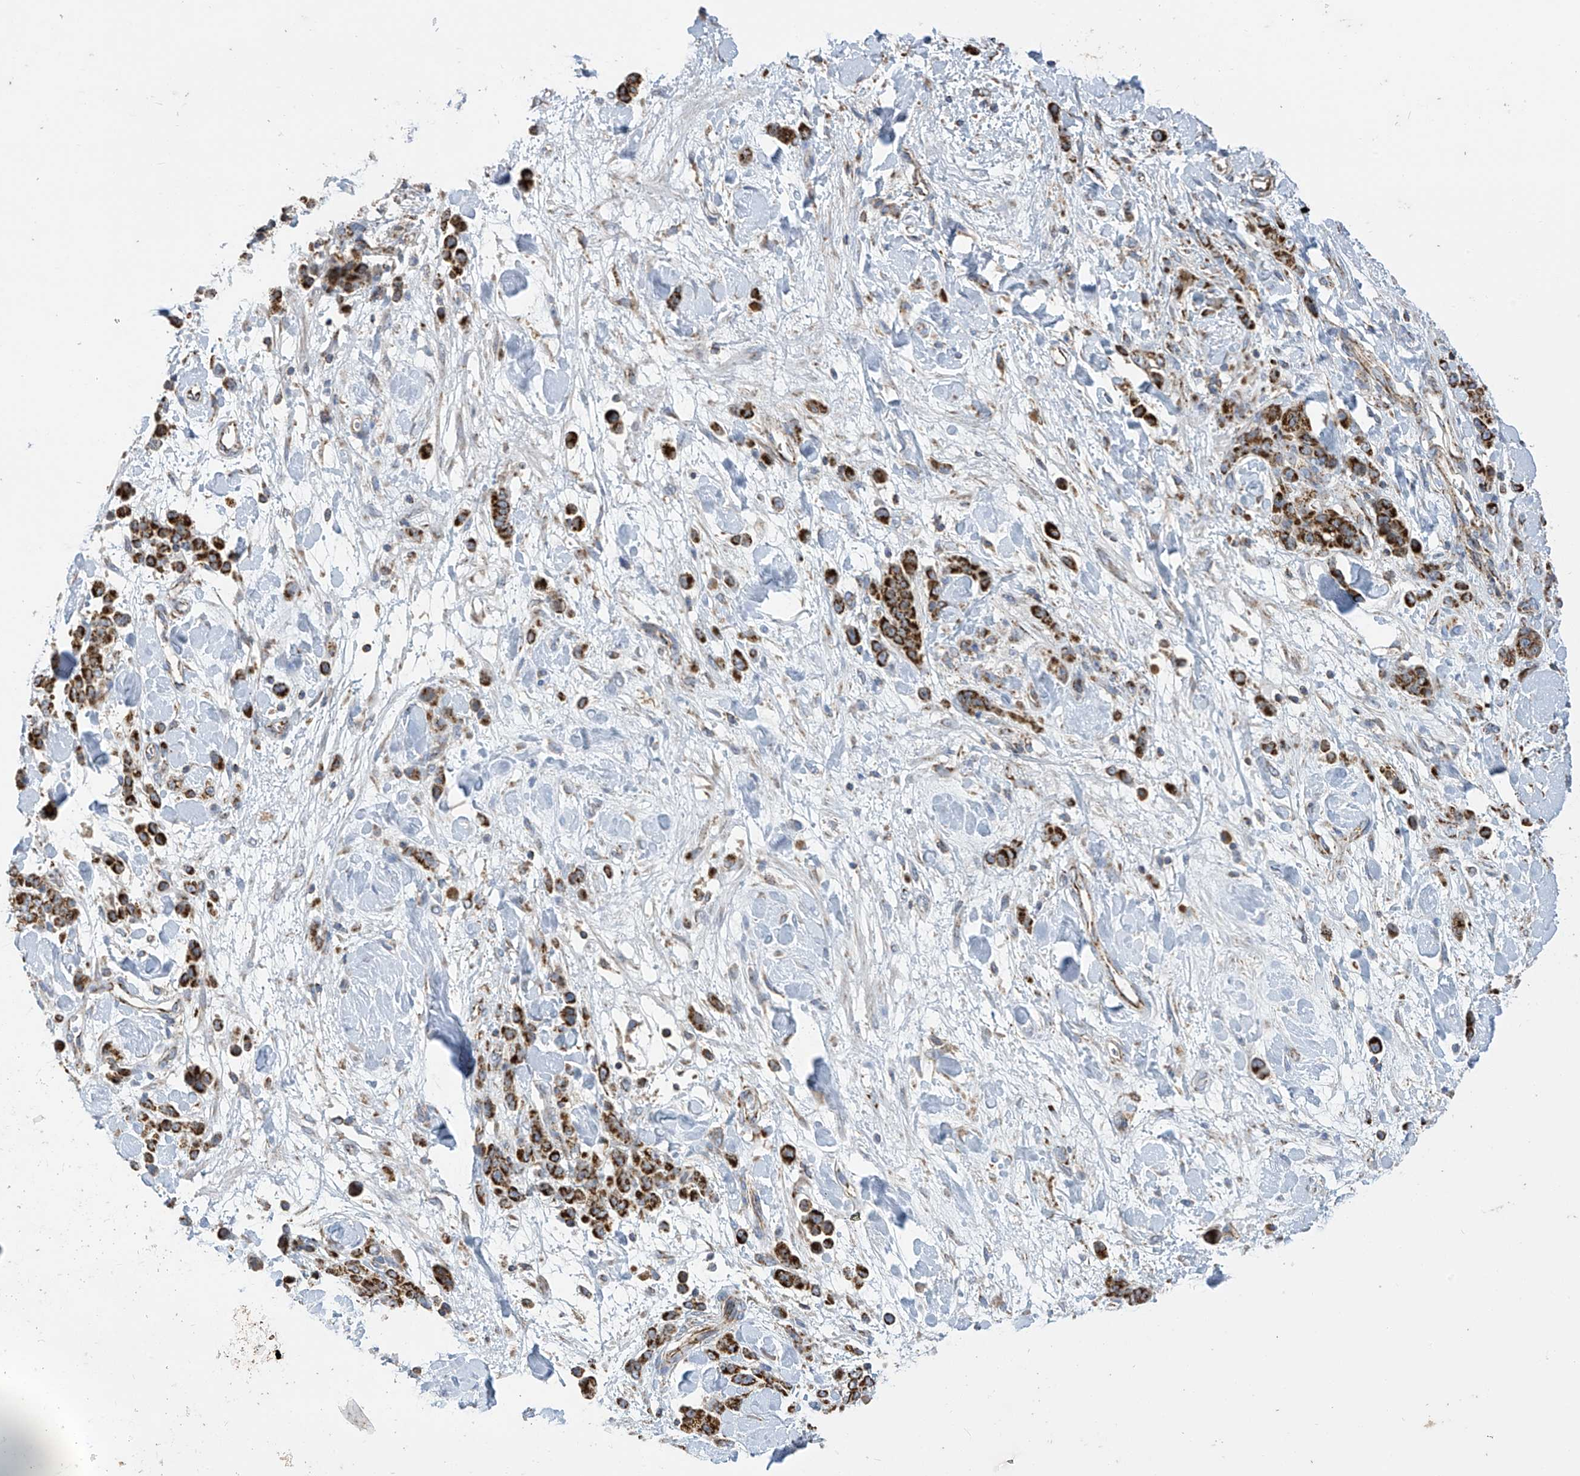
{"staining": {"intensity": "strong", "quantity": ">75%", "location": "cytoplasmic/membranous"}, "tissue": "stomach cancer", "cell_type": "Tumor cells", "image_type": "cancer", "snomed": [{"axis": "morphology", "description": "Normal tissue, NOS"}, {"axis": "morphology", "description": "Adenocarcinoma, NOS"}, {"axis": "topography", "description": "Stomach"}], "caption": "Tumor cells exhibit strong cytoplasmic/membranous staining in about >75% of cells in adenocarcinoma (stomach).", "gene": "PNPT1", "patient": {"sex": "male", "age": 82}}